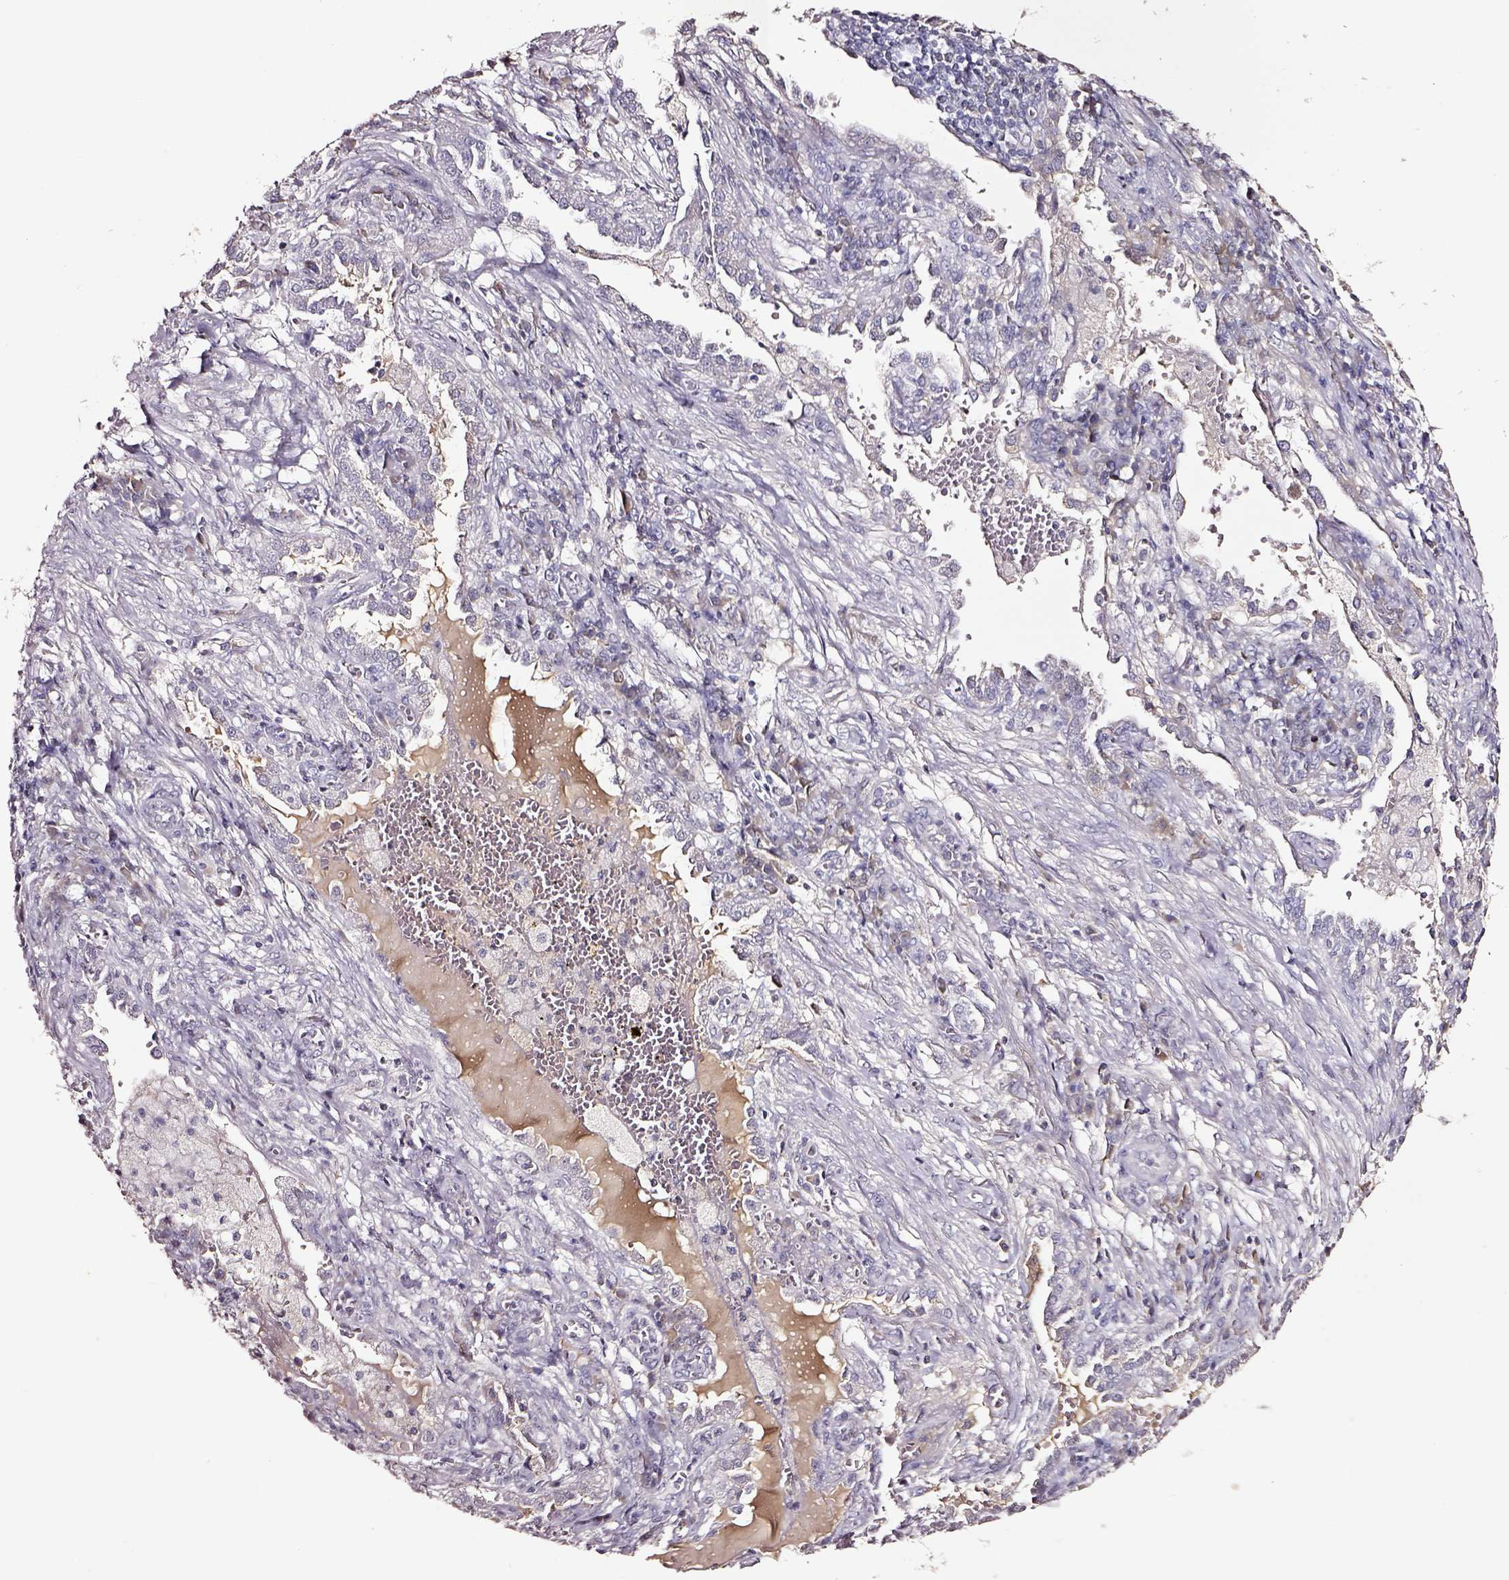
{"staining": {"intensity": "negative", "quantity": "none", "location": "none"}, "tissue": "lung cancer", "cell_type": "Tumor cells", "image_type": "cancer", "snomed": [{"axis": "morphology", "description": "Adenocarcinoma, NOS"}, {"axis": "topography", "description": "Lung"}], "caption": "The immunohistochemistry (IHC) photomicrograph has no significant positivity in tumor cells of lung cancer (adenocarcinoma) tissue.", "gene": "SMIM17", "patient": {"sex": "male", "age": 57}}